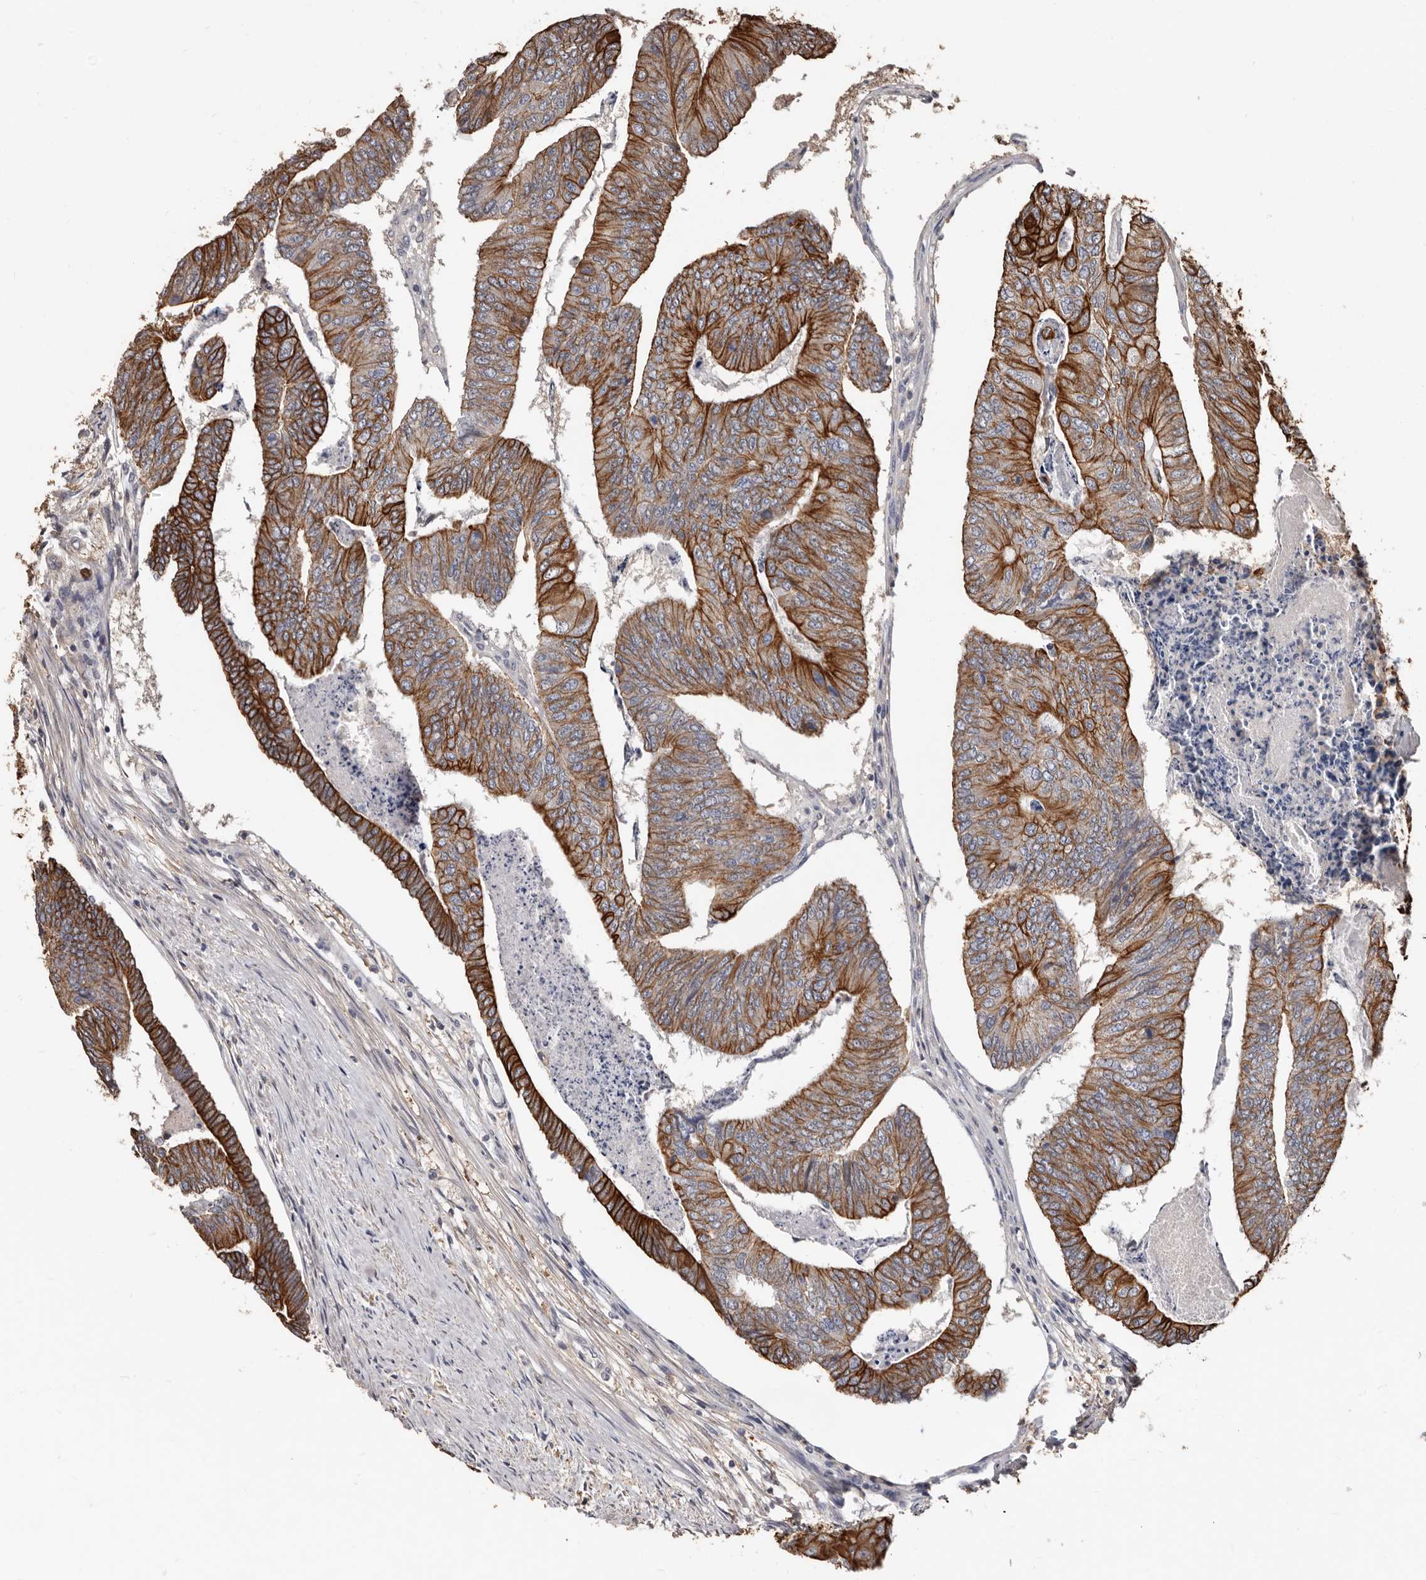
{"staining": {"intensity": "strong", "quantity": ">75%", "location": "cytoplasmic/membranous"}, "tissue": "colorectal cancer", "cell_type": "Tumor cells", "image_type": "cancer", "snomed": [{"axis": "morphology", "description": "Adenocarcinoma, NOS"}, {"axis": "topography", "description": "Colon"}], "caption": "Approximately >75% of tumor cells in human colorectal cancer reveal strong cytoplasmic/membranous protein expression as visualized by brown immunohistochemical staining.", "gene": "MRPL18", "patient": {"sex": "female", "age": 67}}